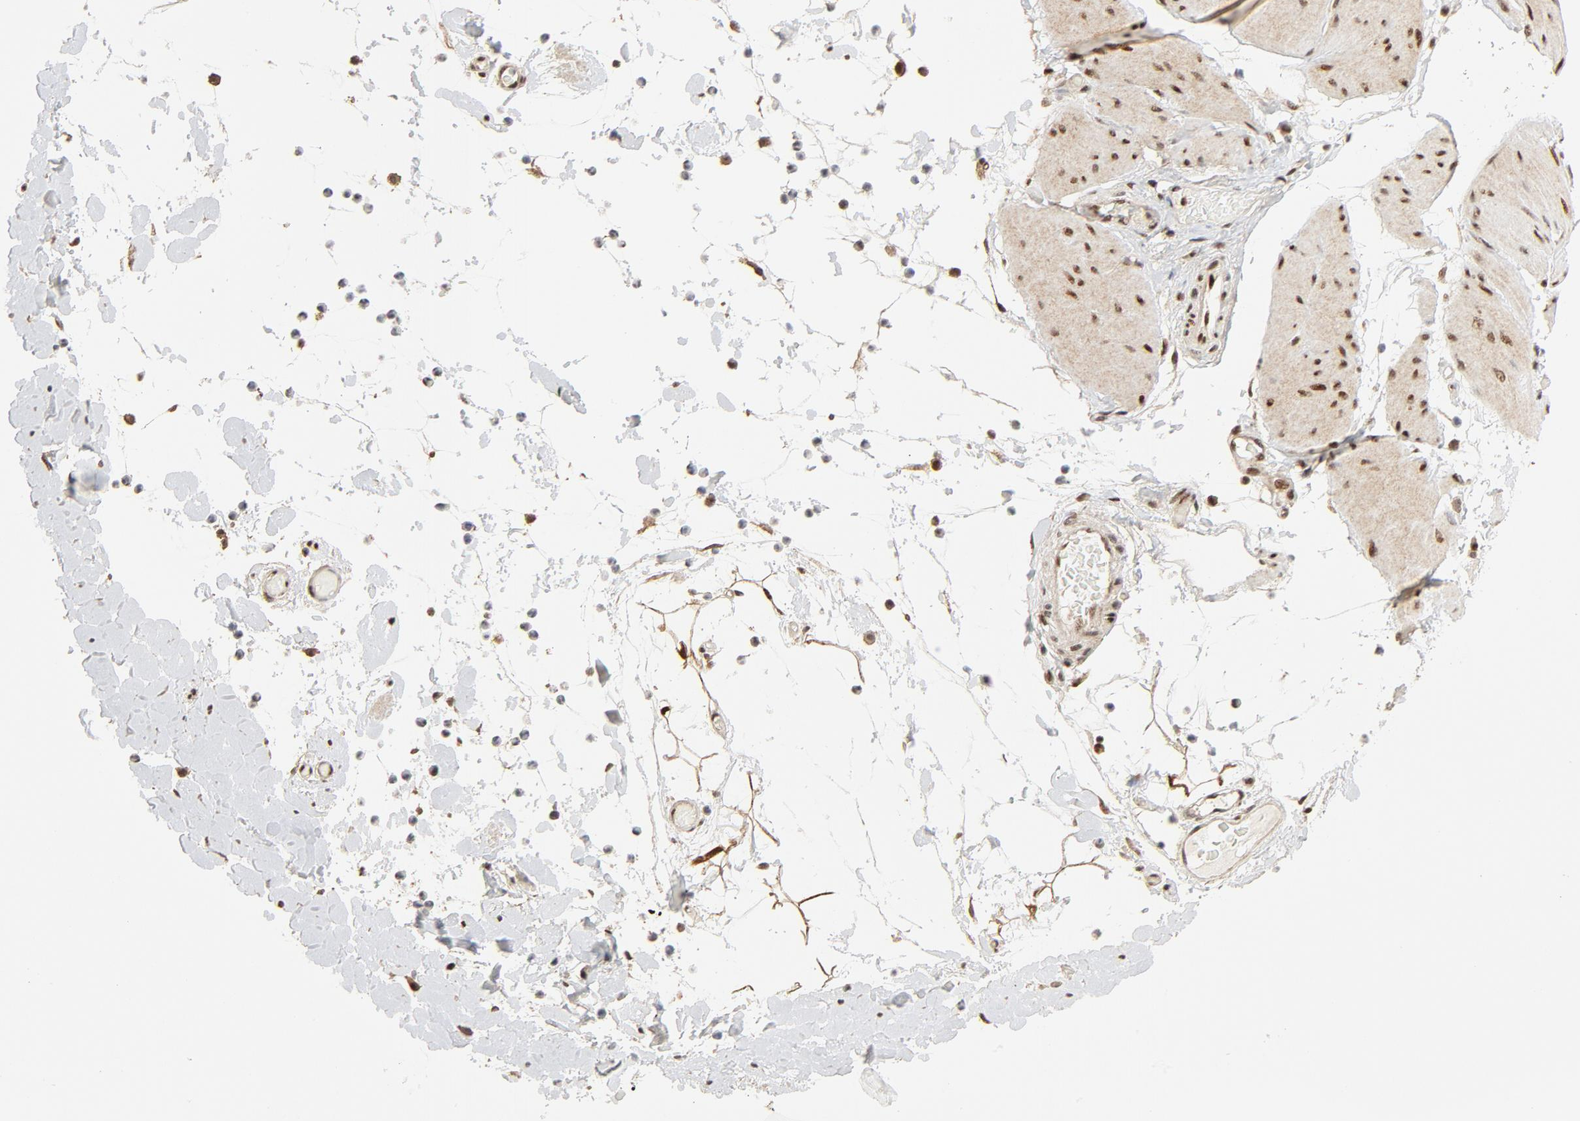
{"staining": {"intensity": "moderate", "quantity": "25%-75%", "location": "cytoplasmic/membranous,nuclear"}, "tissue": "smooth muscle", "cell_type": "Smooth muscle cells", "image_type": "normal", "snomed": [{"axis": "morphology", "description": "Normal tissue, NOS"}, {"axis": "topography", "description": "Smooth muscle"}, {"axis": "topography", "description": "Colon"}], "caption": "A brown stain labels moderate cytoplasmic/membranous,nuclear positivity of a protein in smooth muscle cells of unremarkable human smooth muscle.", "gene": "GTF2I", "patient": {"sex": "male", "age": 67}}